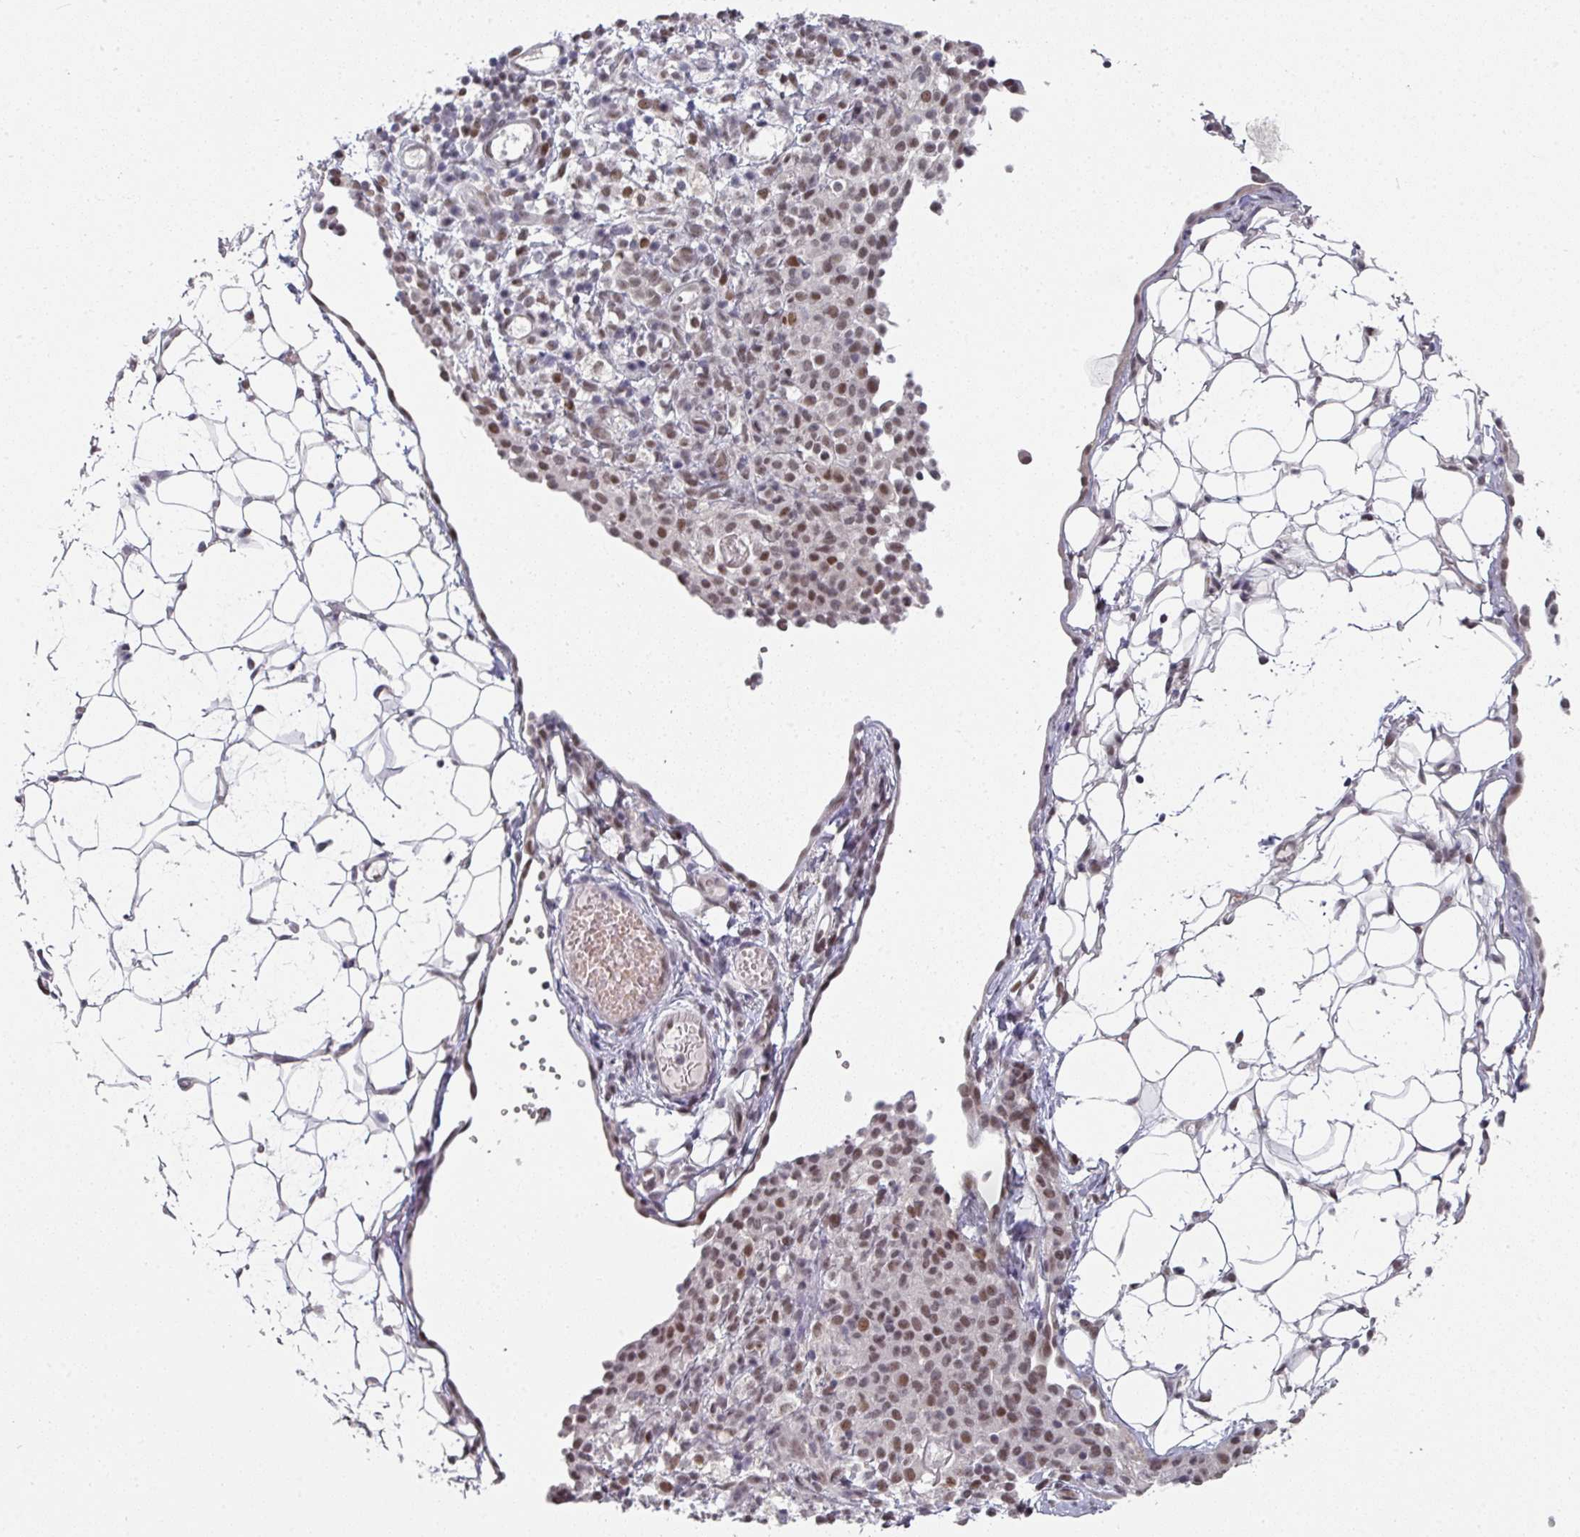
{"staining": {"intensity": "moderate", "quantity": ">75%", "location": "nuclear"}, "tissue": "ovarian cancer", "cell_type": "Tumor cells", "image_type": "cancer", "snomed": [{"axis": "morphology", "description": "Carcinoma, endometroid"}, {"axis": "topography", "description": "Ovary"}], "caption": "Immunohistochemical staining of ovarian endometroid carcinoma shows moderate nuclear protein positivity in approximately >75% of tumor cells. (DAB (3,3'-diaminobenzidine) = brown stain, brightfield microscopy at high magnification).", "gene": "RAD50", "patient": {"sex": "female", "age": 42}}